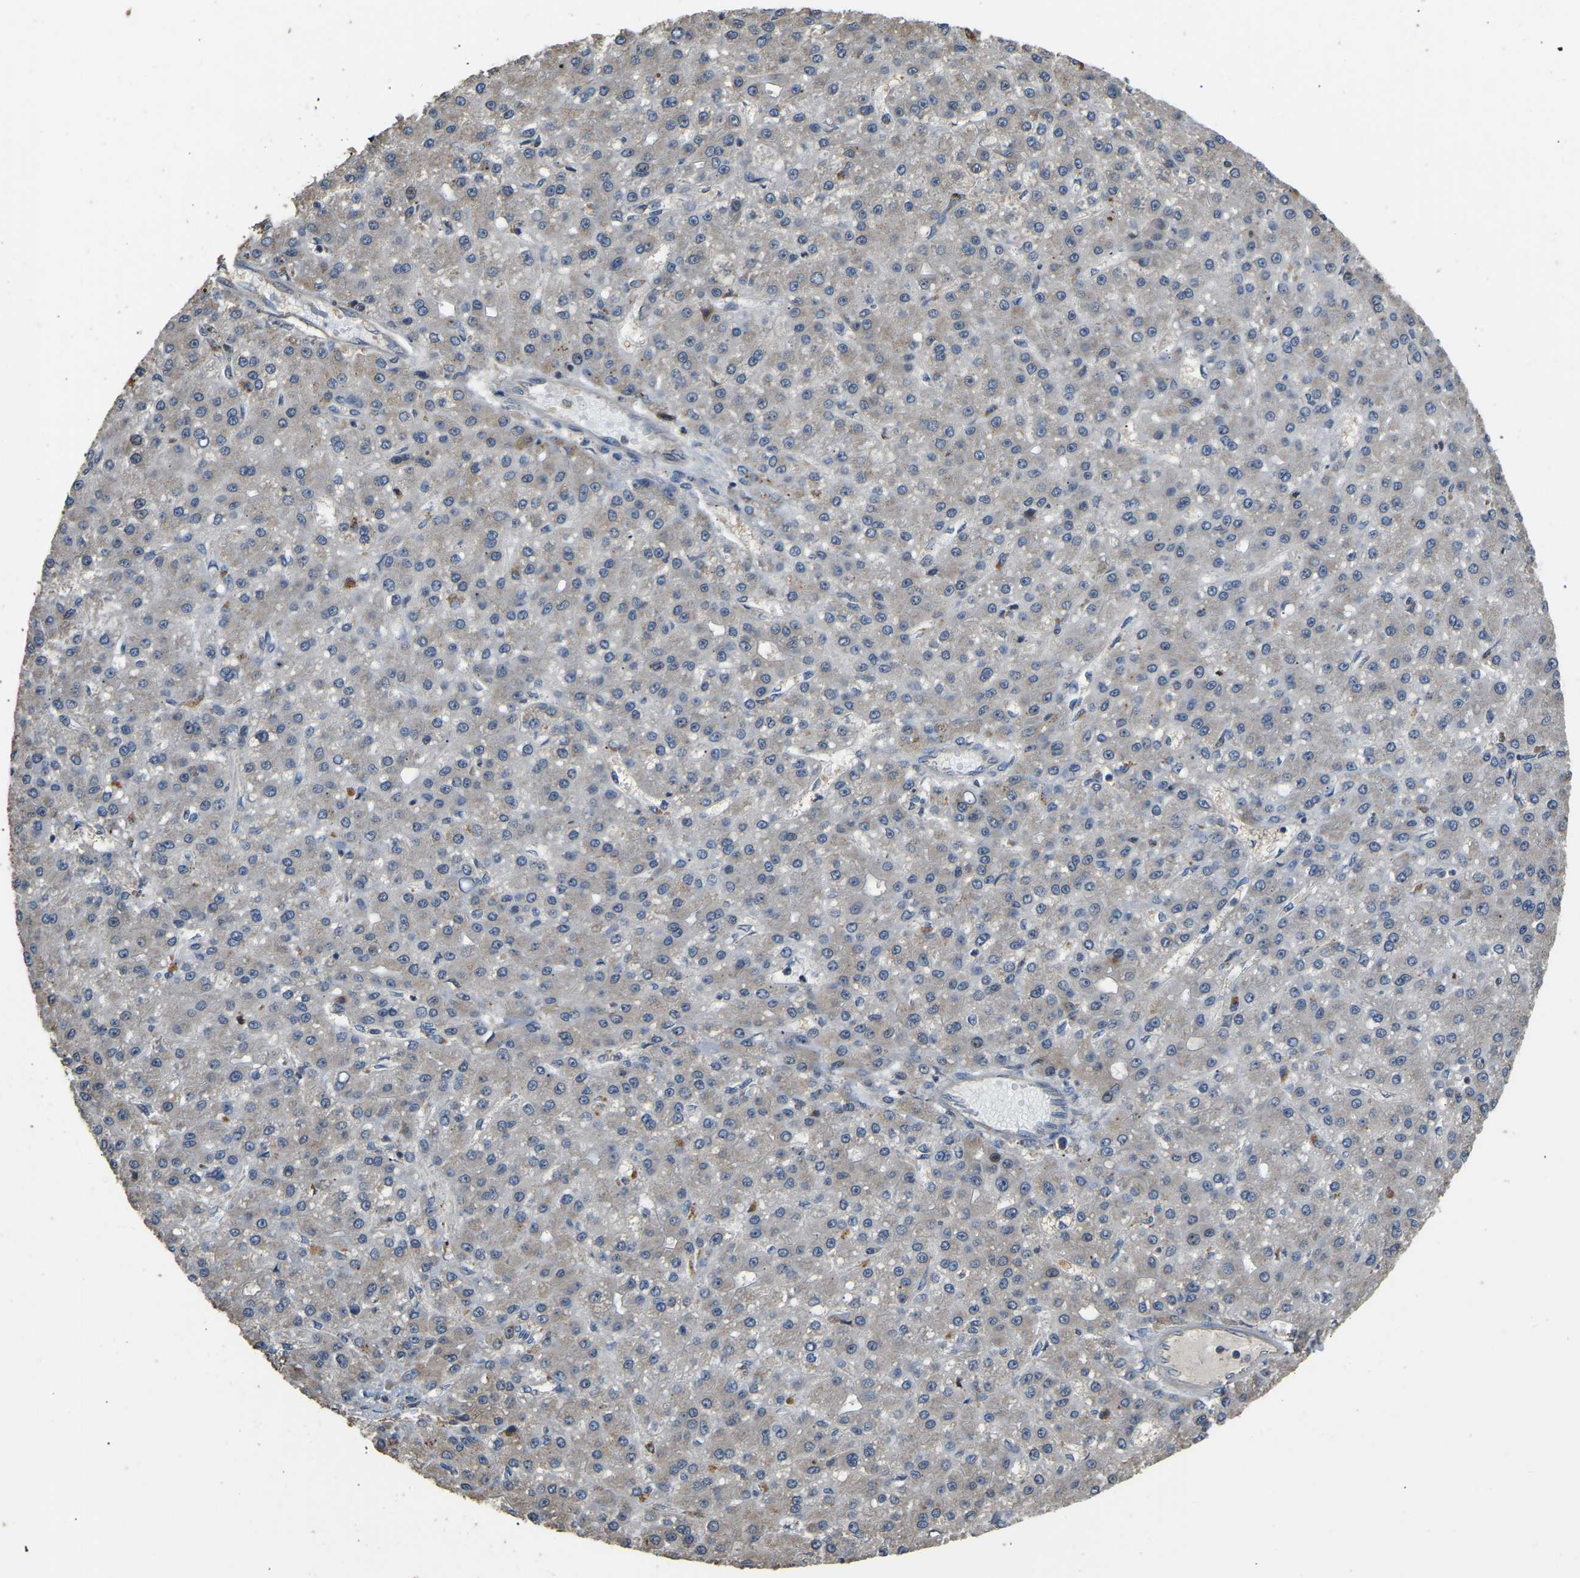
{"staining": {"intensity": "negative", "quantity": "none", "location": "none"}, "tissue": "liver cancer", "cell_type": "Tumor cells", "image_type": "cancer", "snomed": [{"axis": "morphology", "description": "Carcinoma, Hepatocellular, NOS"}, {"axis": "topography", "description": "Liver"}], "caption": "High magnification brightfield microscopy of liver hepatocellular carcinoma stained with DAB (brown) and counterstained with hematoxylin (blue): tumor cells show no significant staining.", "gene": "TUFM", "patient": {"sex": "male", "age": 67}}